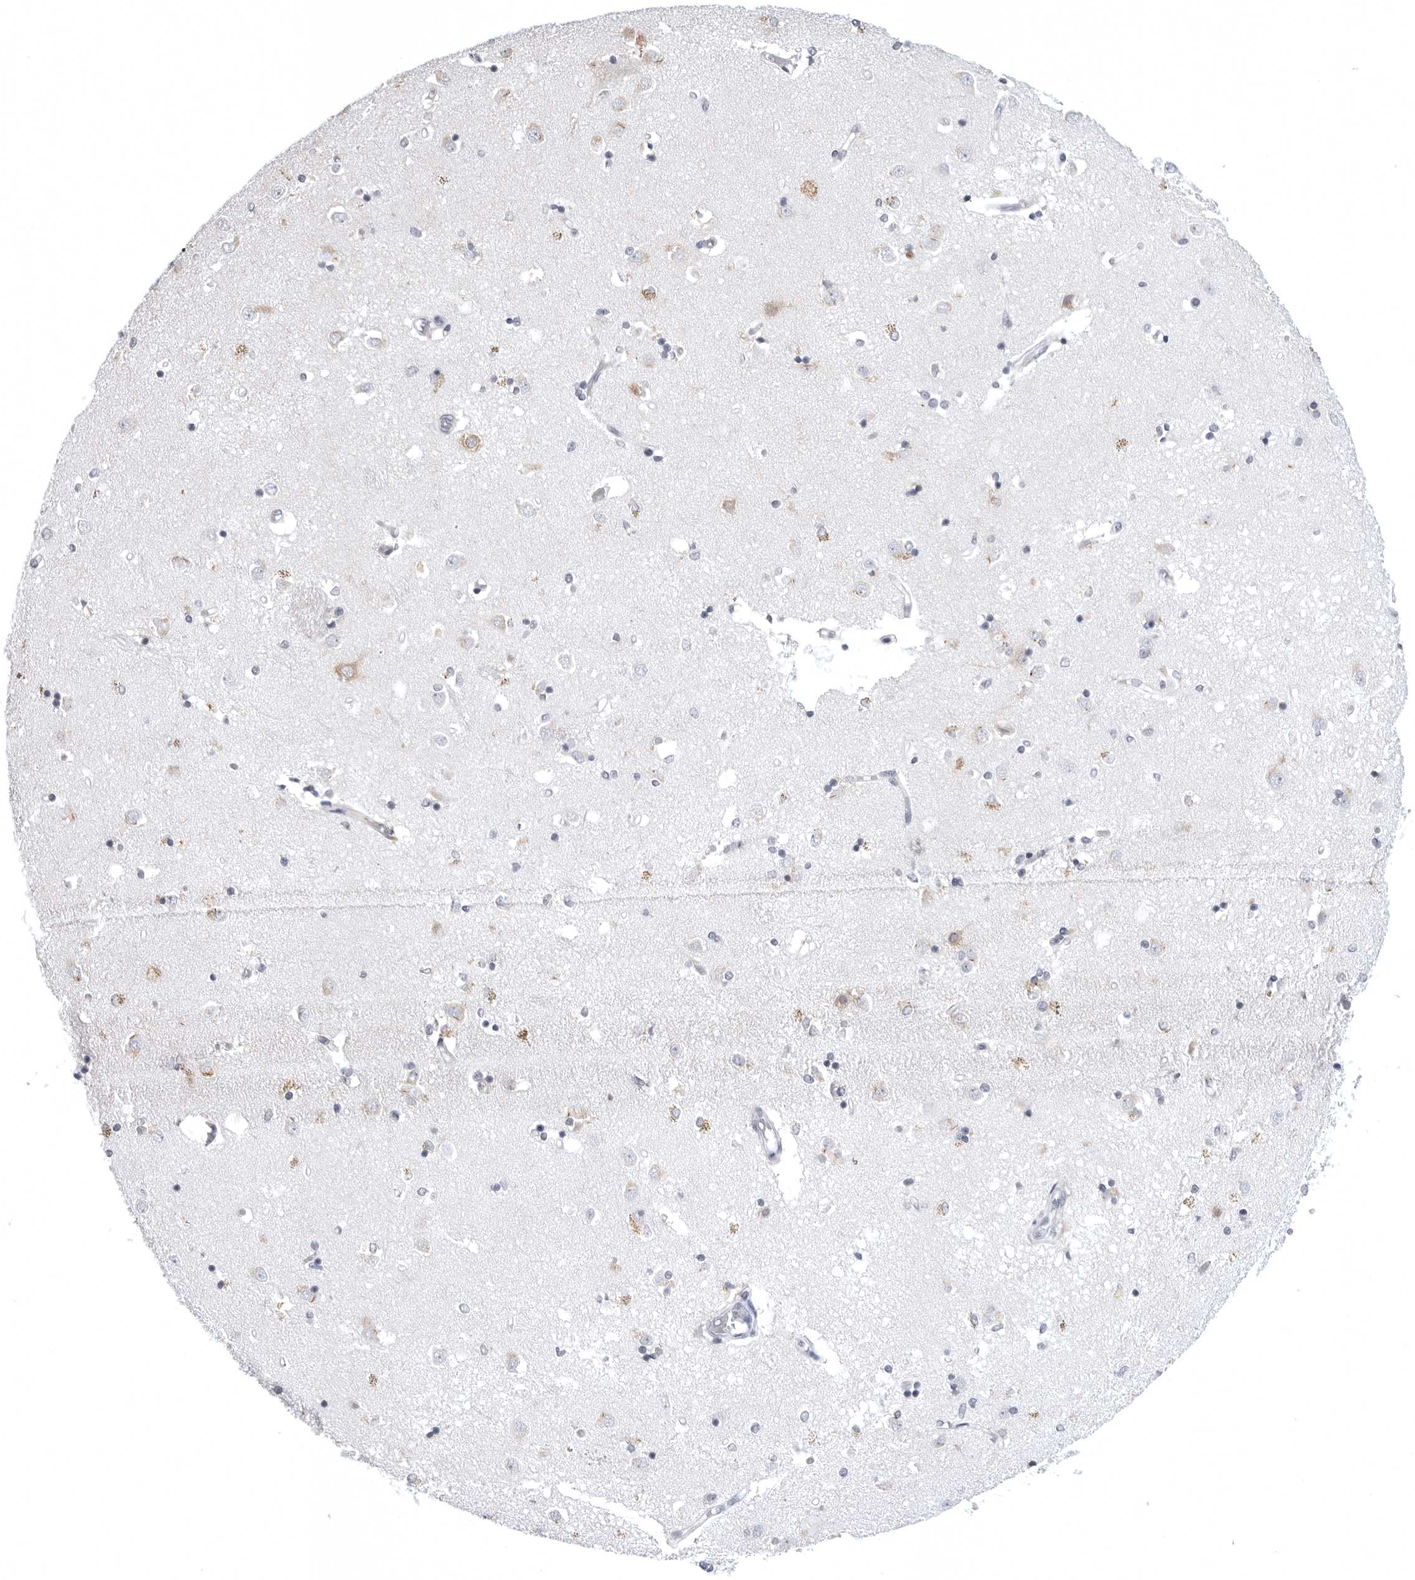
{"staining": {"intensity": "moderate", "quantity": "<25%", "location": "cytoplasmic/membranous"}, "tissue": "caudate", "cell_type": "Glial cells", "image_type": "normal", "snomed": [{"axis": "morphology", "description": "Normal tissue, NOS"}, {"axis": "topography", "description": "Lateral ventricle wall"}], "caption": "DAB immunohistochemical staining of normal human caudate exhibits moderate cytoplasmic/membranous protein positivity in approximately <25% of glial cells.", "gene": "STAP2", "patient": {"sex": "male", "age": 45}}